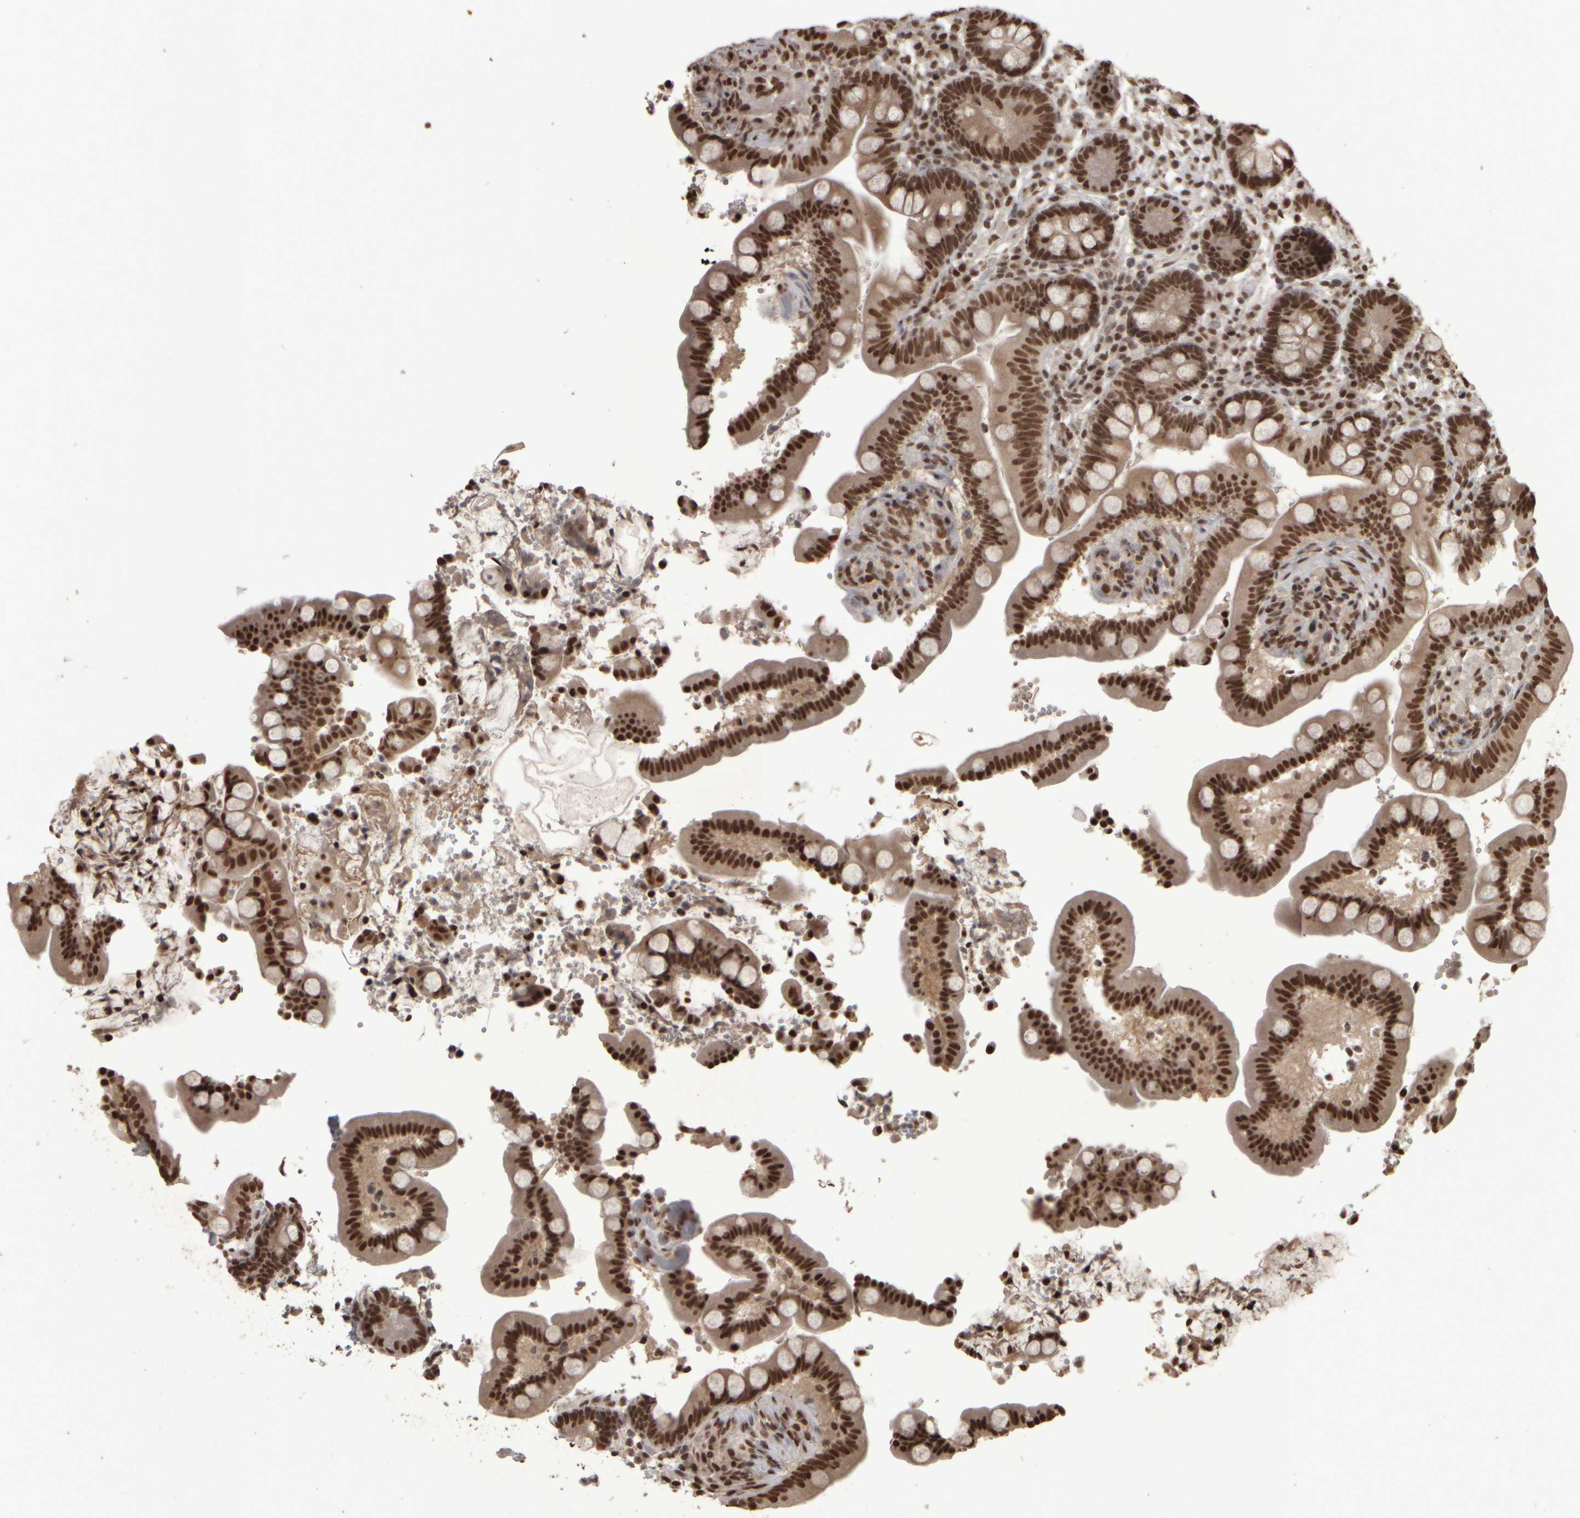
{"staining": {"intensity": "strong", "quantity": ">75%", "location": "nuclear"}, "tissue": "colon", "cell_type": "Endothelial cells", "image_type": "normal", "snomed": [{"axis": "morphology", "description": "Normal tissue, NOS"}, {"axis": "topography", "description": "Smooth muscle"}, {"axis": "topography", "description": "Colon"}], "caption": "The immunohistochemical stain highlights strong nuclear positivity in endothelial cells of unremarkable colon.", "gene": "ZFHX4", "patient": {"sex": "male", "age": 73}}